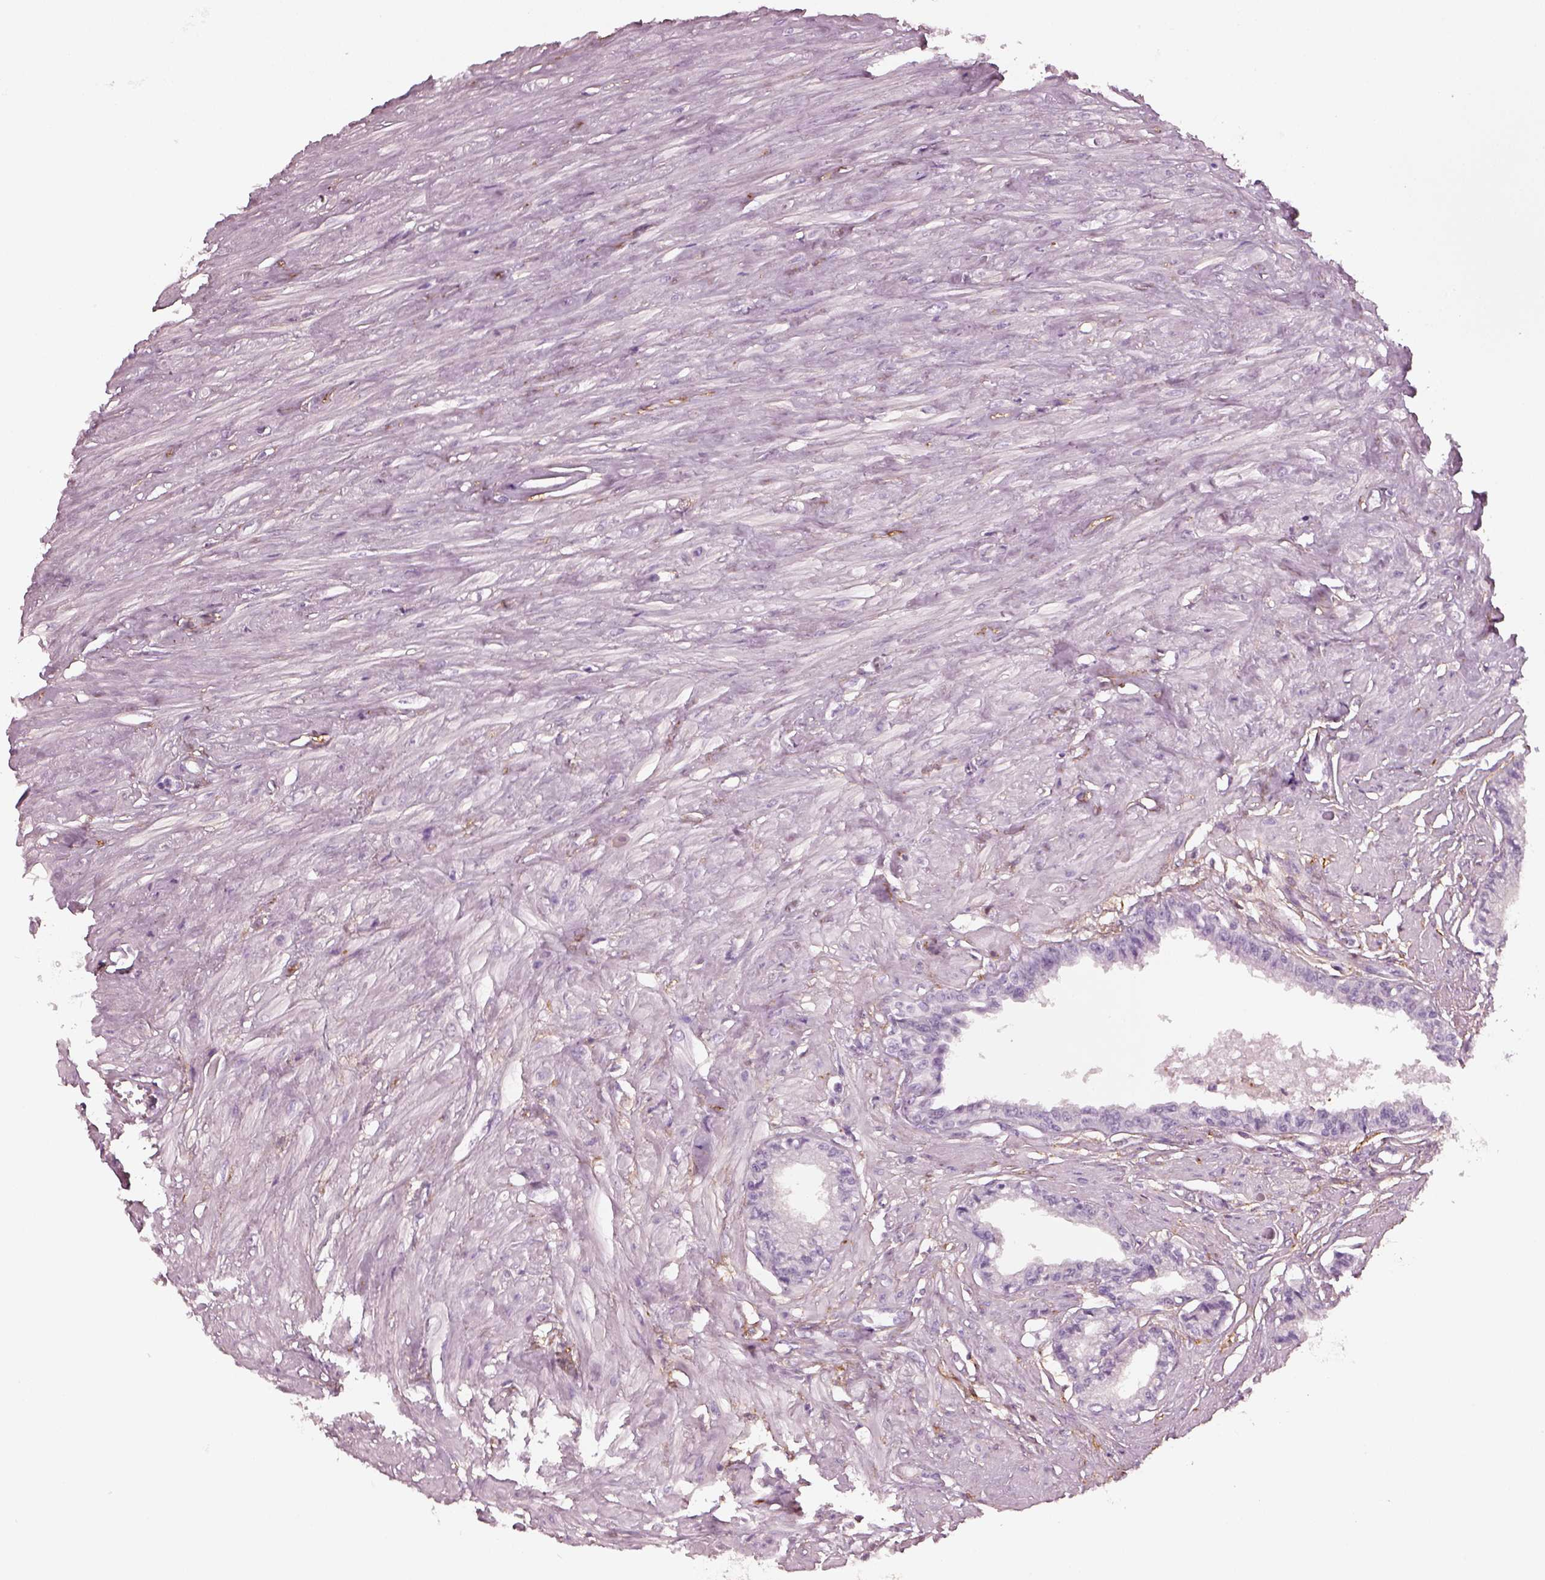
{"staining": {"intensity": "negative", "quantity": "none", "location": "none"}, "tissue": "seminal vesicle", "cell_type": "Glandular cells", "image_type": "normal", "snomed": [{"axis": "morphology", "description": "Normal tissue, NOS"}, {"axis": "morphology", "description": "Urothelial carcinoma, NOS"}, {"axis": "topography", "description": "Urinary bladder"}, {"axis": "topography", "description": "Seminal veicle"}], "caption": "Immunohistochemical staining of normal seminal vesicle exhibits no significant expression in glandular cells.", "gene": "TRIM69", "patient": {"sex": "male", "age": 76}}